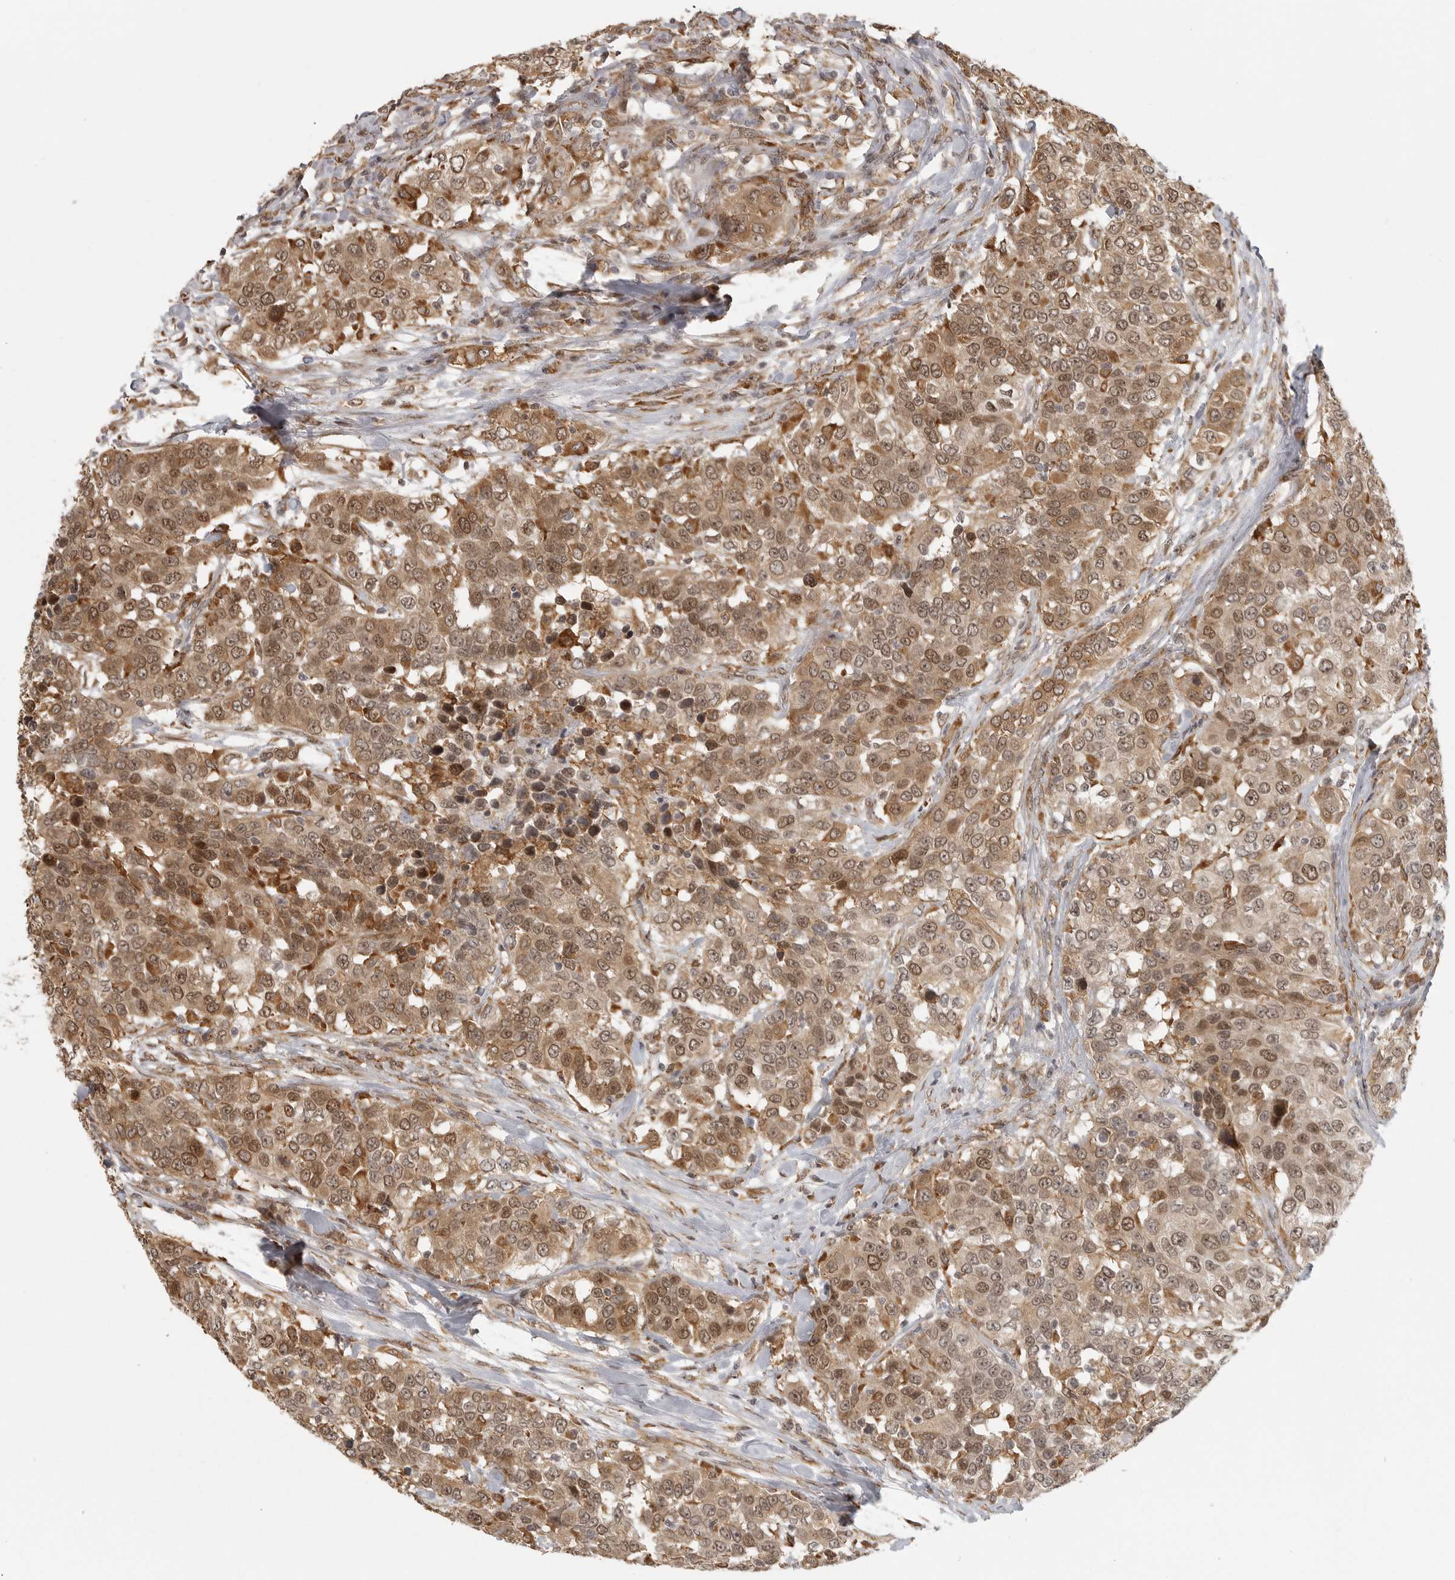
{"staining": {"intensity": "moderate", "quantity": ">75%", "location": "cytoplasmic/membranous,nuclear"}, "tissue": "urothelial cancer", "cell_type": "Tumor cells", "image_type": "cancer", "snomed": [{"axis": "morphology", "description": "Urothelial carcinoma, High grade"}, {"axis": "topography", "description": "Urinary bladder"}], "caption": "Tumor cells display medium levels of moderate cytoplasmic/membranous and nuclear staining in approximately >75% of cells in urothelial cancer.", "gene": "ISG20L2", "patient": {"sex": "female", "age": 80}}